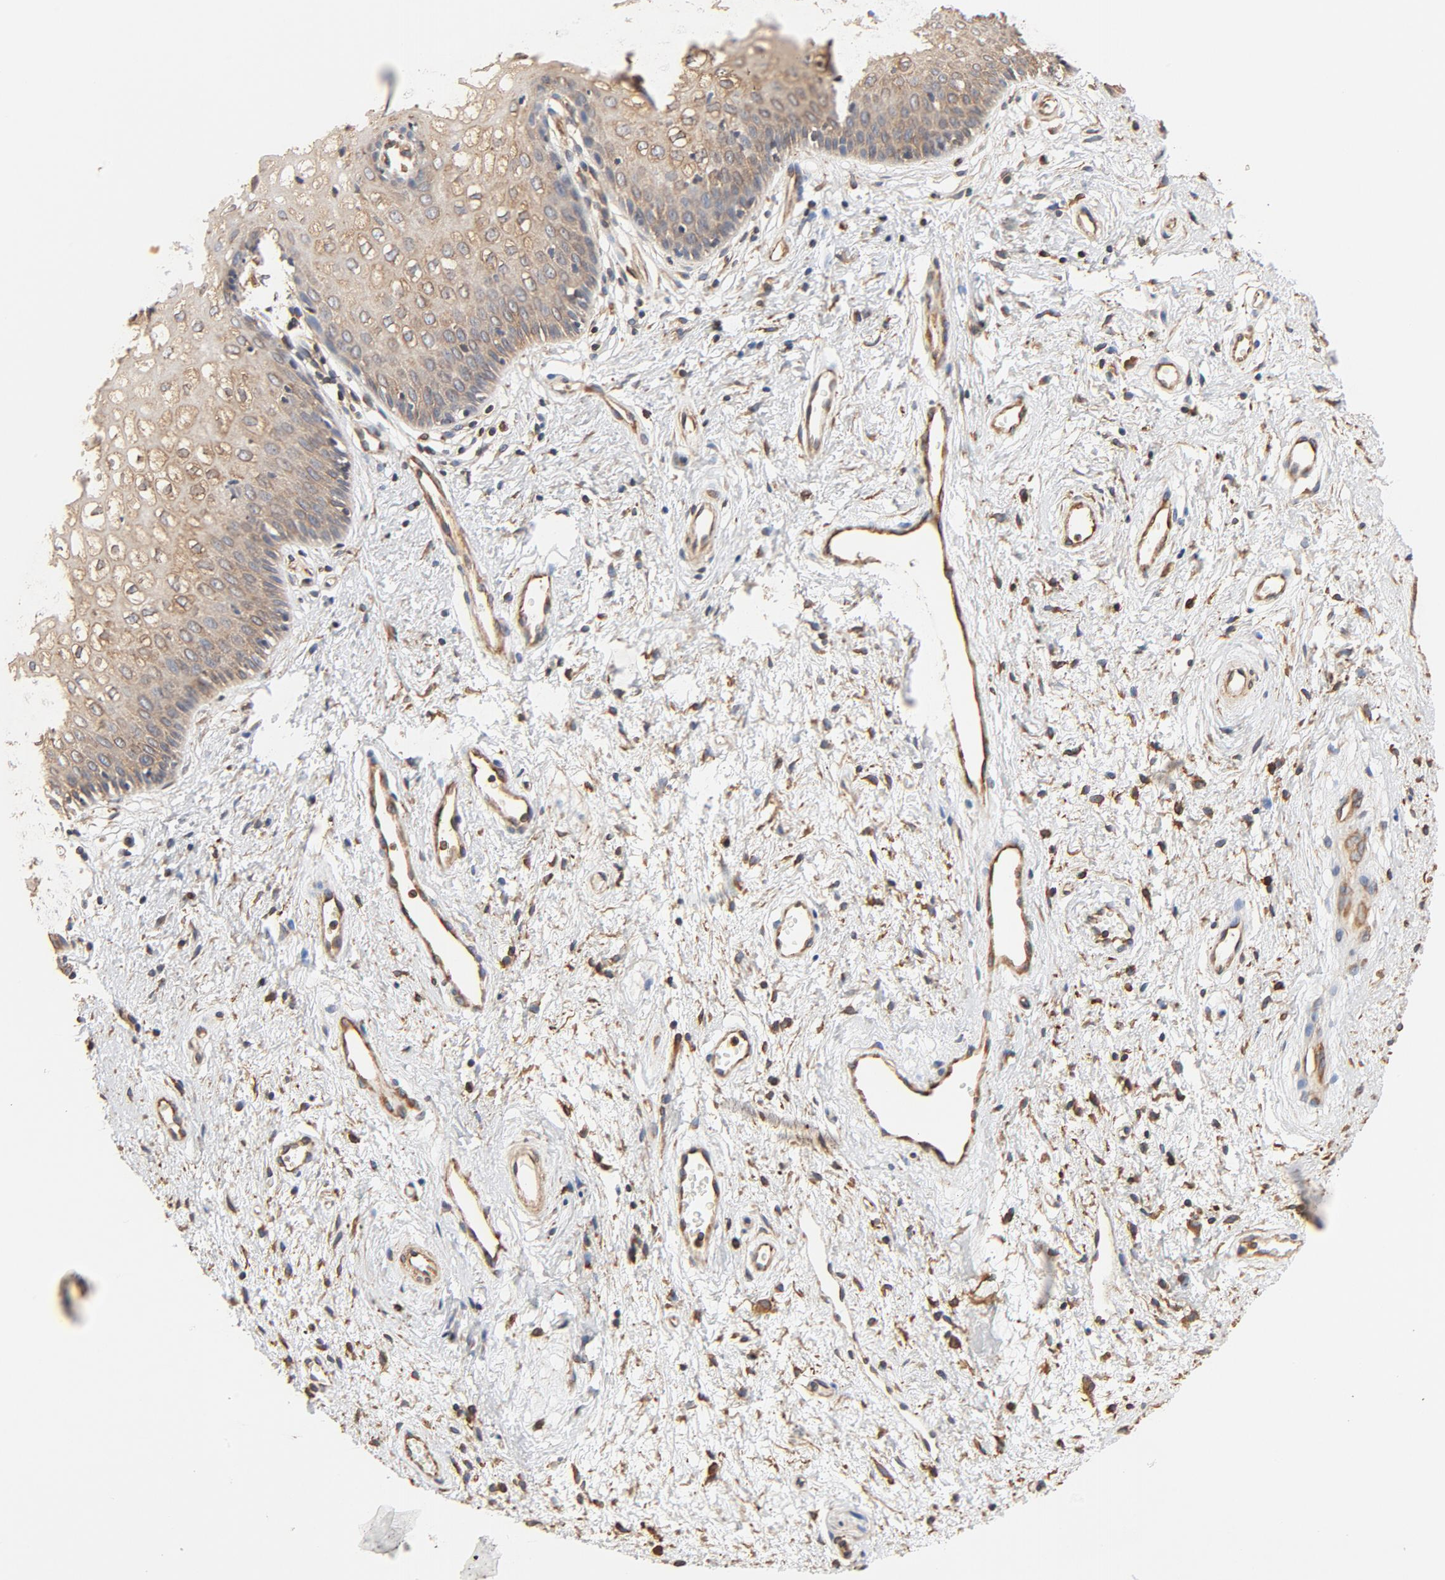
{"staining": {"intensity": "moderate", "quantity": ">75%", "location": "cytoplasmic/membranous"}, "tissue": "vagina", "cell_type": "Squamous epithelial cells", "image_type": "normal", "snomed": [{"axis": "morphology", "description": "Normal tissue, NOS"}, {"axis": "topography", "description": "Vagina"}], "caption": "Benign vagina demonstrates moderate cytoplasmic/membranous staining in about >75% of squamous epithelial cells, visualized by immunohistochemistry.", "gene": "BCAP31", "patient": {"sex": "female", "age": 34}}